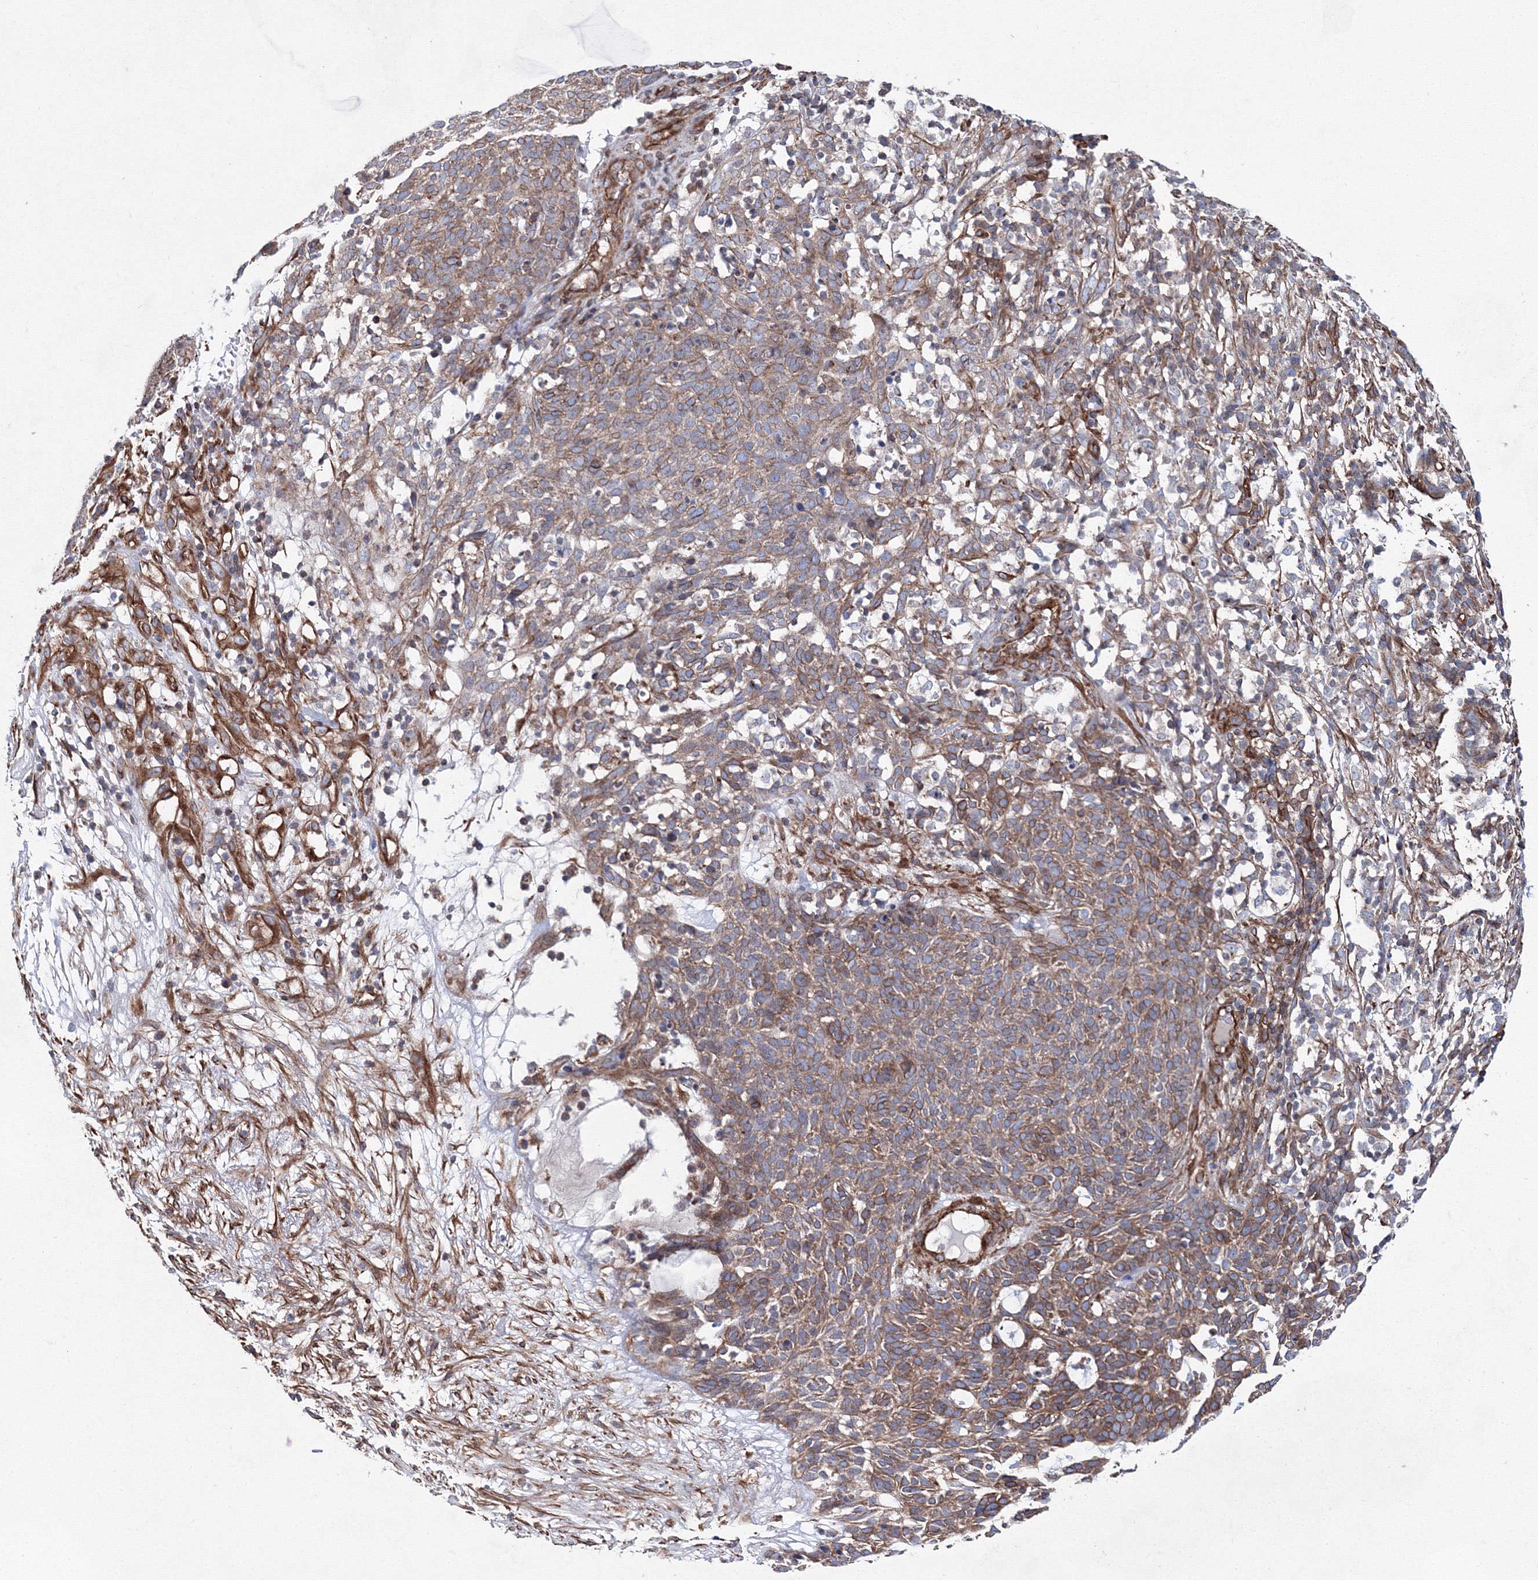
{"staining": {"intensity": "weak", "quantity": ">75%", "location": "cytoplasmic/membranous"}, "tissue": "skin cancer", "cell_type": "Tumor cells", "image_type": "cancer", "snomed": [{"axis": "morphology", "description": "Squamous cell carcinoma, NOS"}, {"axis": "topography", "description": "Skin"}], "caption": "Skin cancer (squamous cell carcinoma) was stained to show a protein in brown. There is low levels of weak cytoplasmic/membranous staining in about >75% of tumor cells.", "gene": "ANKRD37", "patient": {"sex": "female", "age": 90}}